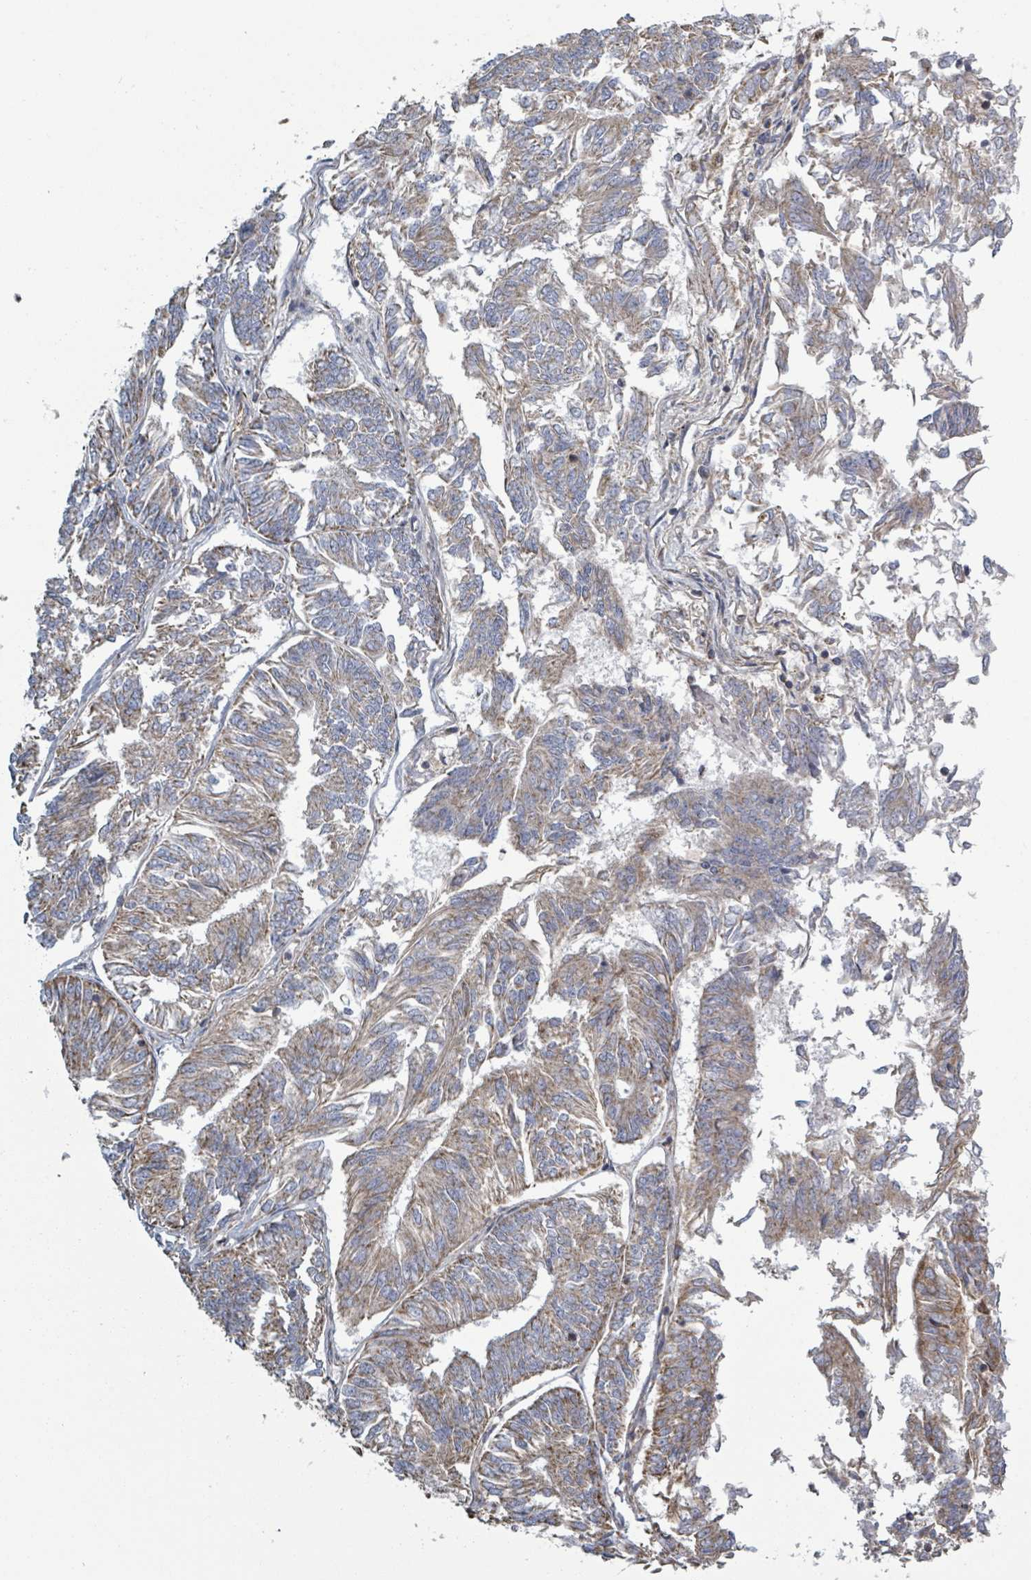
{"staining": {"intensity": "moderate", "quantity": "25%-75%", "location": "cytoplasmic/membranous"}, "tissue": "endometrial cancer", "cell_type": "Tumor cells", "image_type": "cancer", "snomed": [{"axis": "morphology", "description": "Adenocarcinoma, NOS"}, {"axis": "topography", "description": "Endometrium"}], "caption": "Human endometrial cancer stained for a protein (brown) reveals moderate cytoplasmic/membranous positive staining in approximately 25%-75% of tumor cells.", "gene": "ADCK1", "patient": {"sex": "female", "age": 58}}